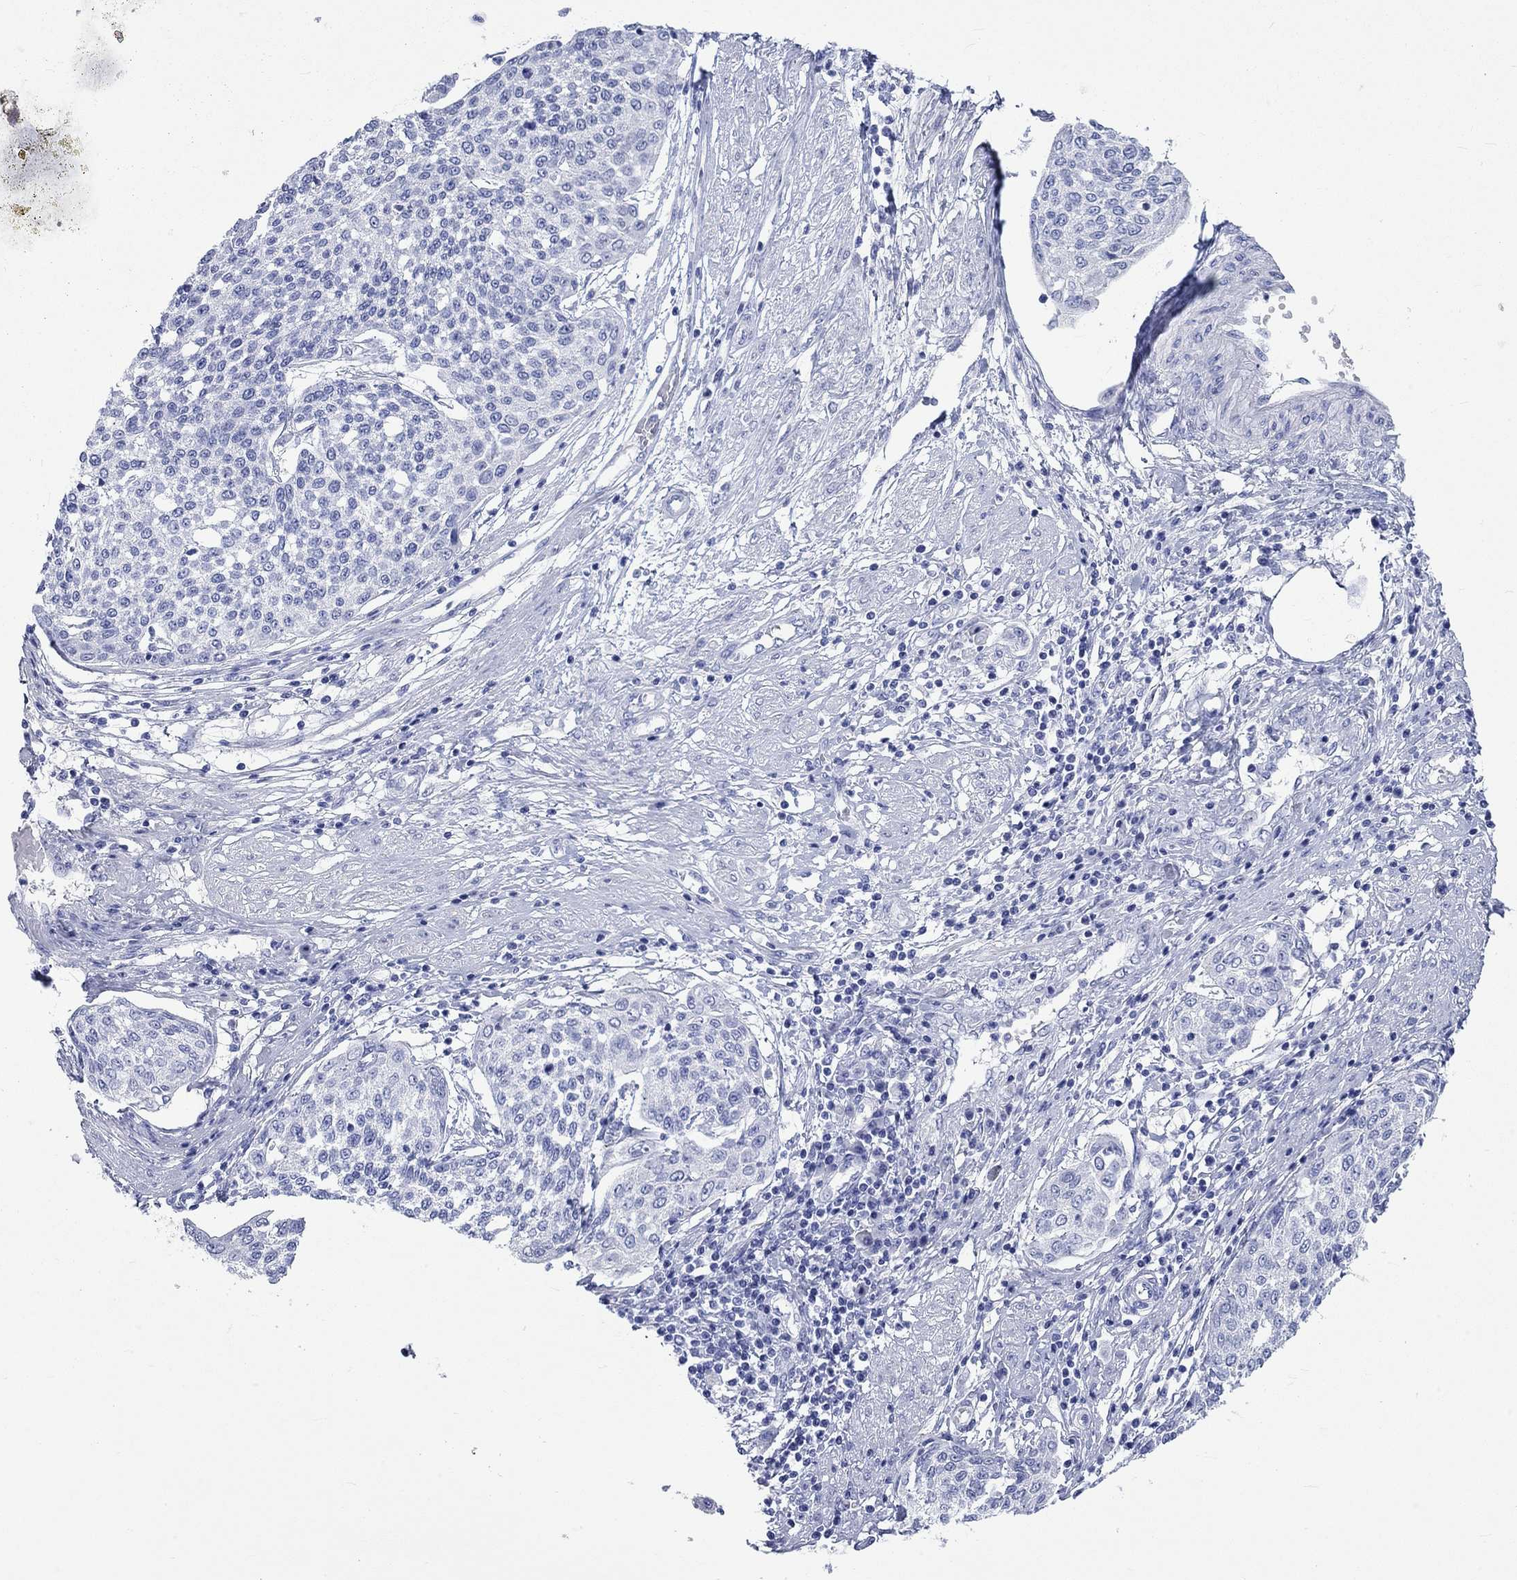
{"staining": {"intensity": "negative", "quantity": "none", "location": "none"}, "tissue": "cervical cancer", "cell_type": "Tumor cells", "image_type": "cancer", "snomed": [{"axis": "morphology", "description": "Squamous cell carcinoma, NOS"}, {"axis": "topography", "description": "Cervix"}], "caption": "Tumor cells are negative for protein expression in human cervical squamous cell carcinoma. (Brightfield microscopy of DAB (3,3'-diaminobenzidine) immunohistochemistry (IHC) at high magnification).", "gene": "SPATA9", "patient": {"sex": "female", "age": 34}}